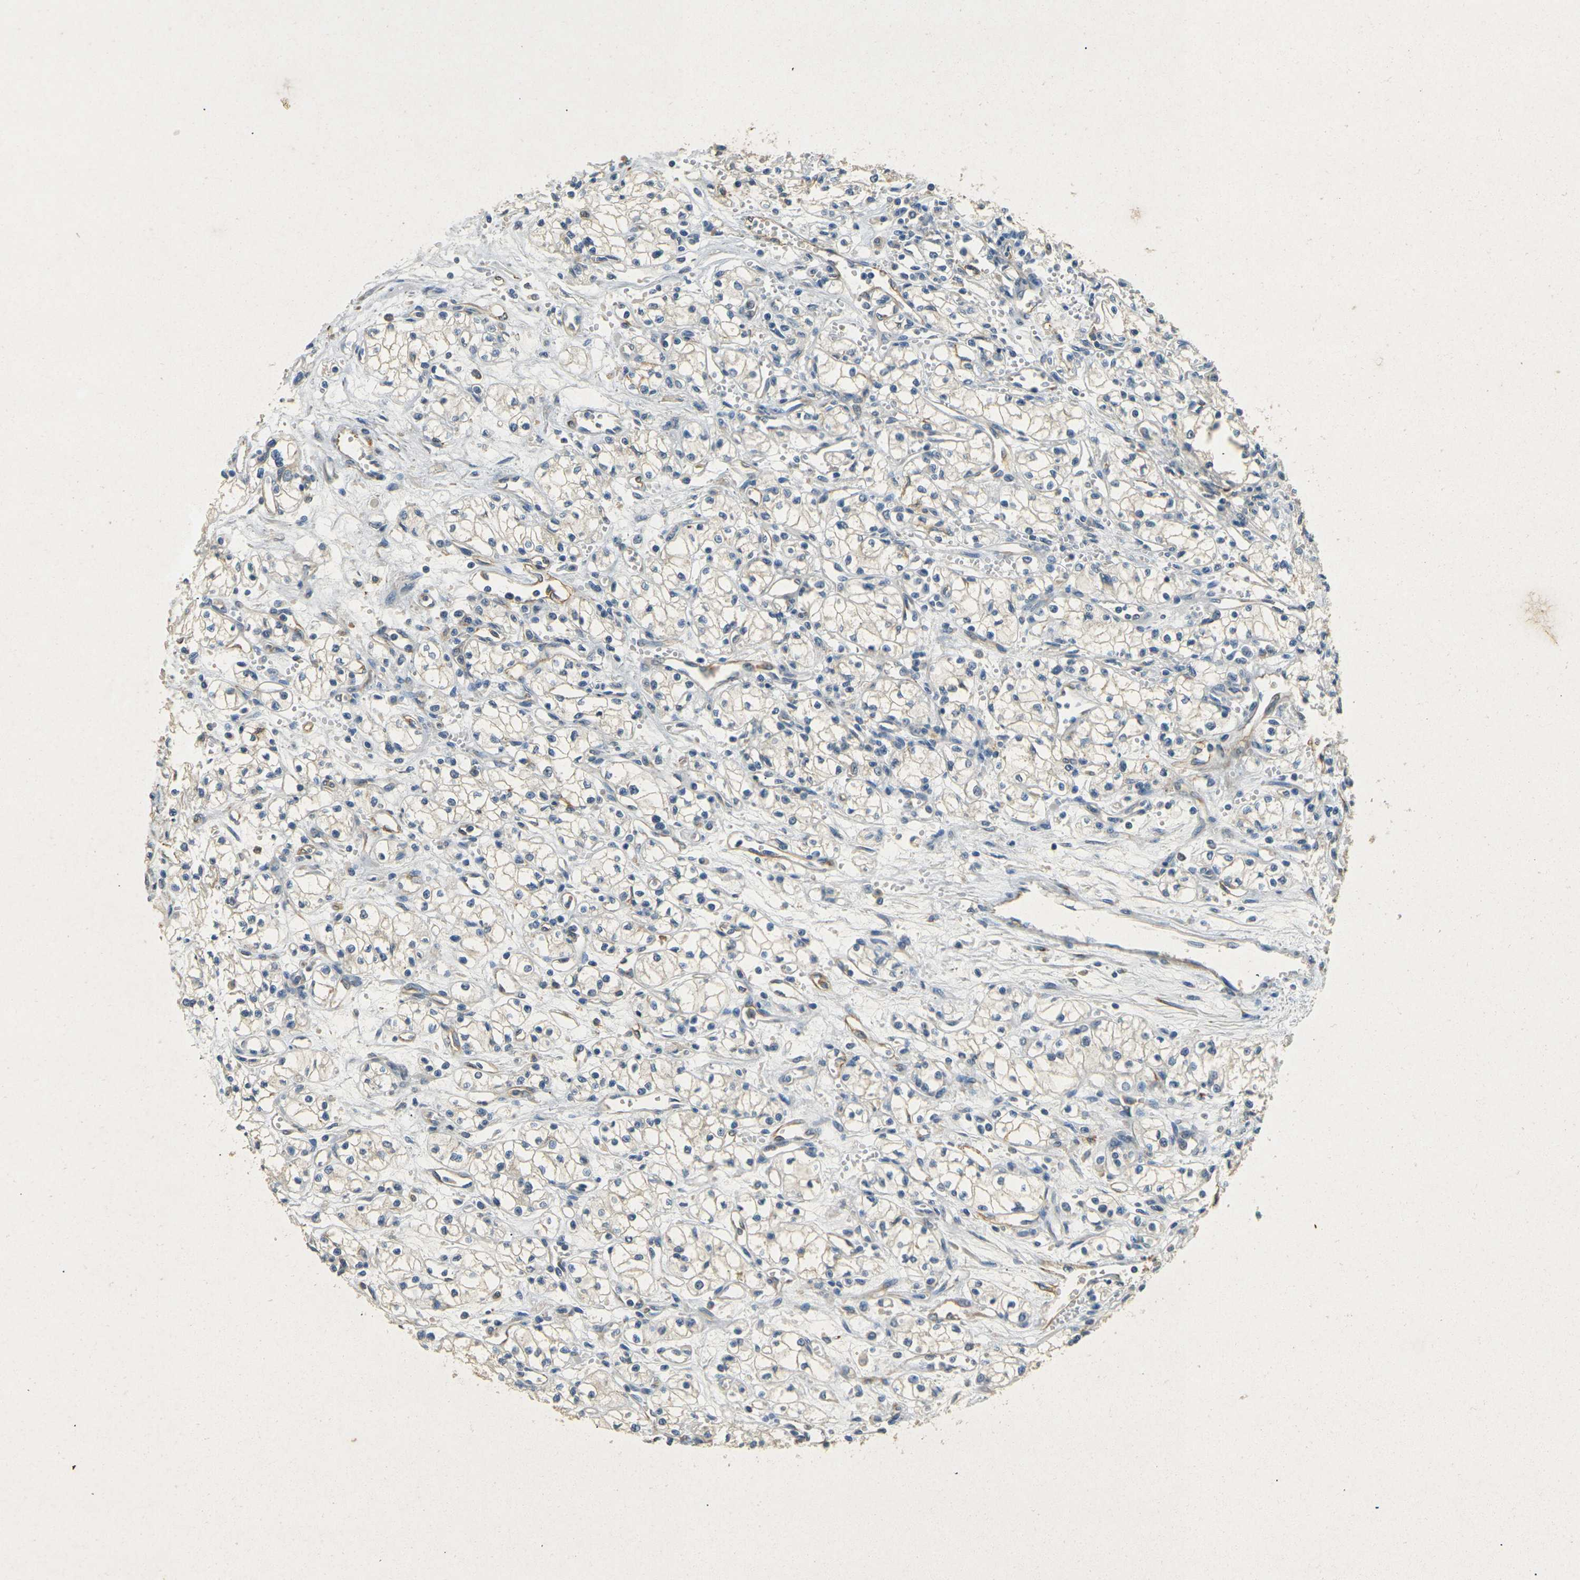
{"staining": {"intensity": "weak", "quantity": "<25%", "location": "cytoplasmic/membranous"}, "tissue": "renal cancer", "cell_type": "Tumor cells", "image_type": "cancer", "snomed": [{"axis": "morphology", "description": "Normal tissue, NOS"}, {"axis": "morphology", "description": "Adenocarcinoma, NOS"}, {"axis": "topography", "description": "Kidney"}], "caption": "Tumor cells are negative for protein expression in human adenocarcinoma (renal). (DAB immunohistochemistry with hematoxylin counter stain).", "gene": "SORT1", "patient": {"sex": "male", "age": 59}}